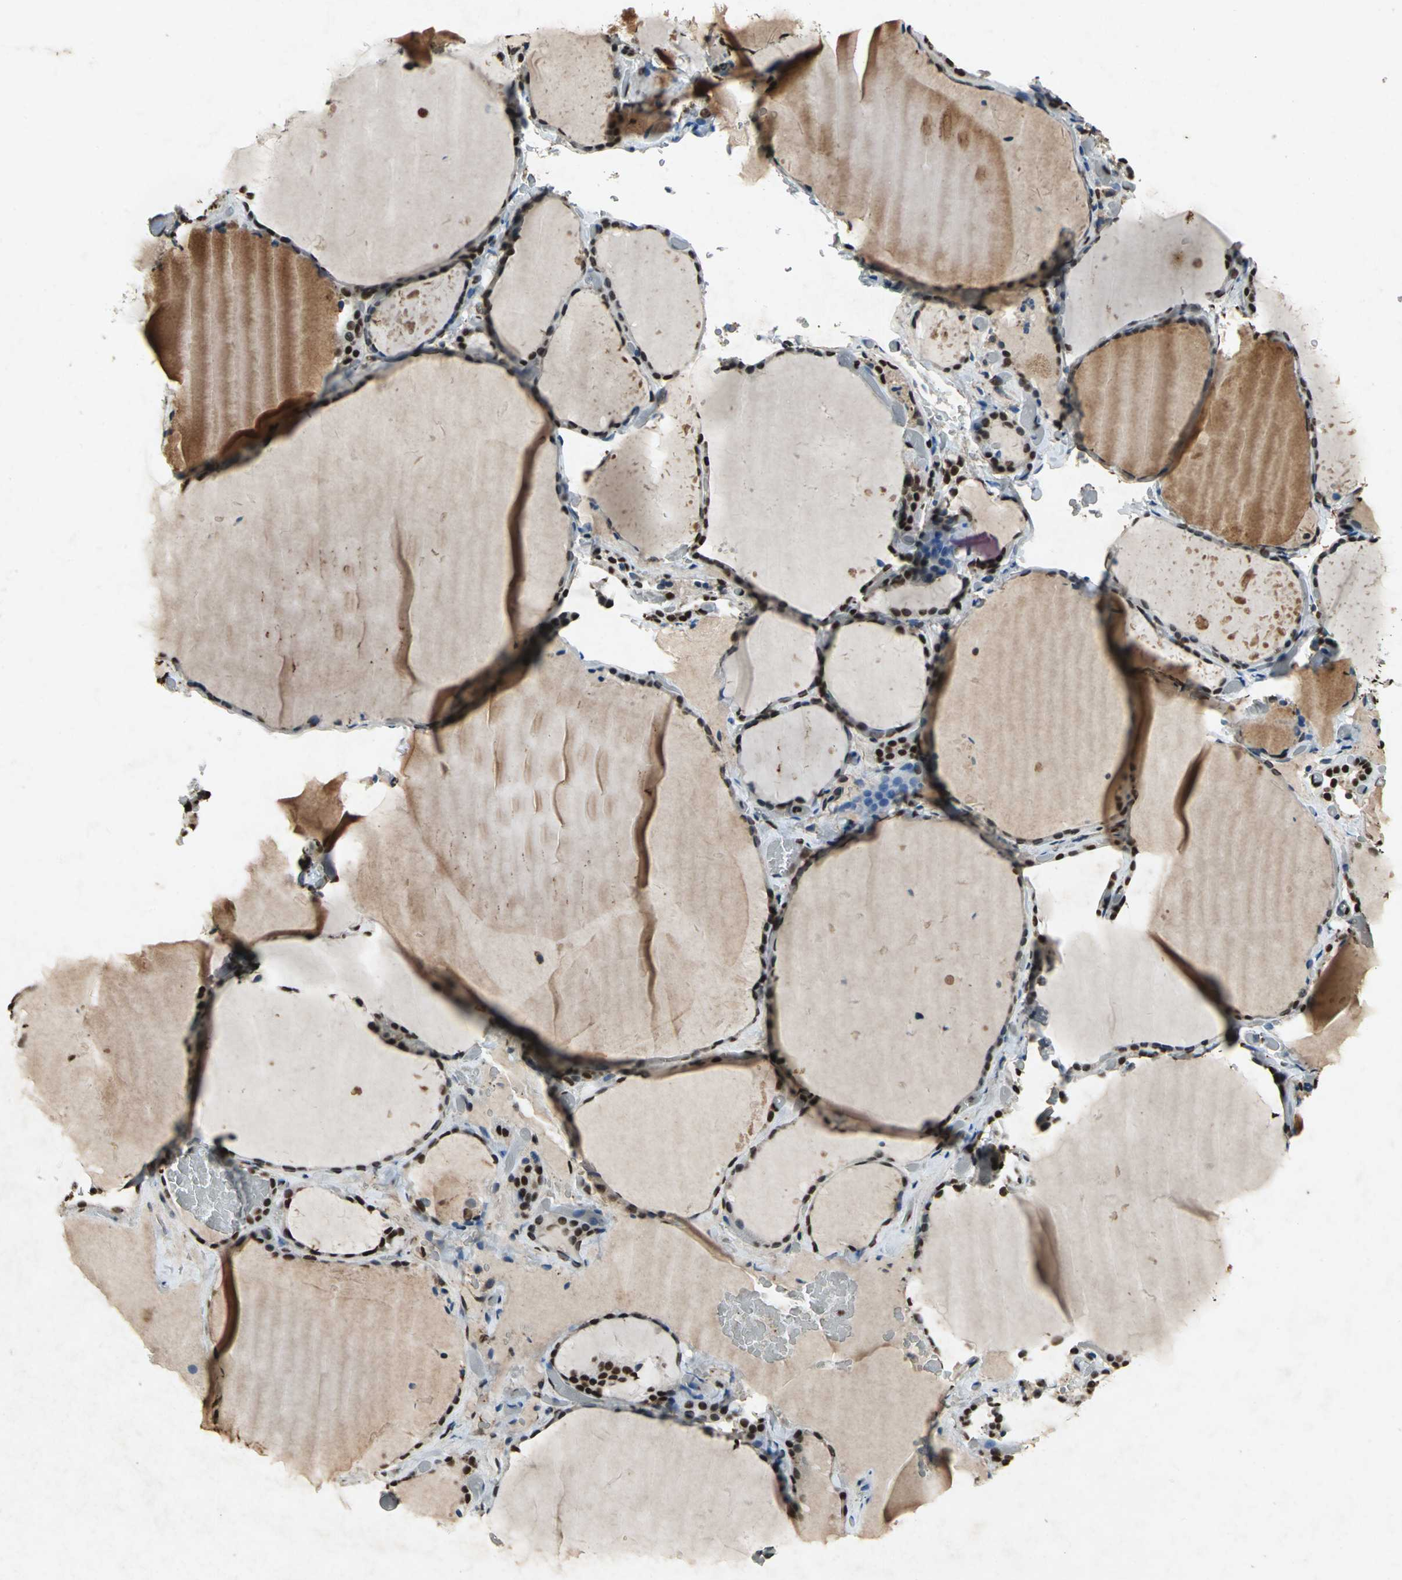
{"staining": {"intensity": "strong", "quantity": ">75%", "location": "nuclear"}, "tissue": "thyroid gland", "cell_type": "Glandular cells", "image_type": "normal", "snomed": [{"axis": "morphology", "description": "Normal tissue, NOS"}, {"axis": "topography", "description": "Thyroid gland"}], "caption": "Glandular cells show high levels of strong nuclear expression in approximately >75% of cells in benign thyroid gland. The staining is performed using DAB brown chromogen to label protein expression. The nuclei are counter-stained blue using hematoxylin.", "gene": "ANP32A", "patient": {"sex": "female", "age": 22}}